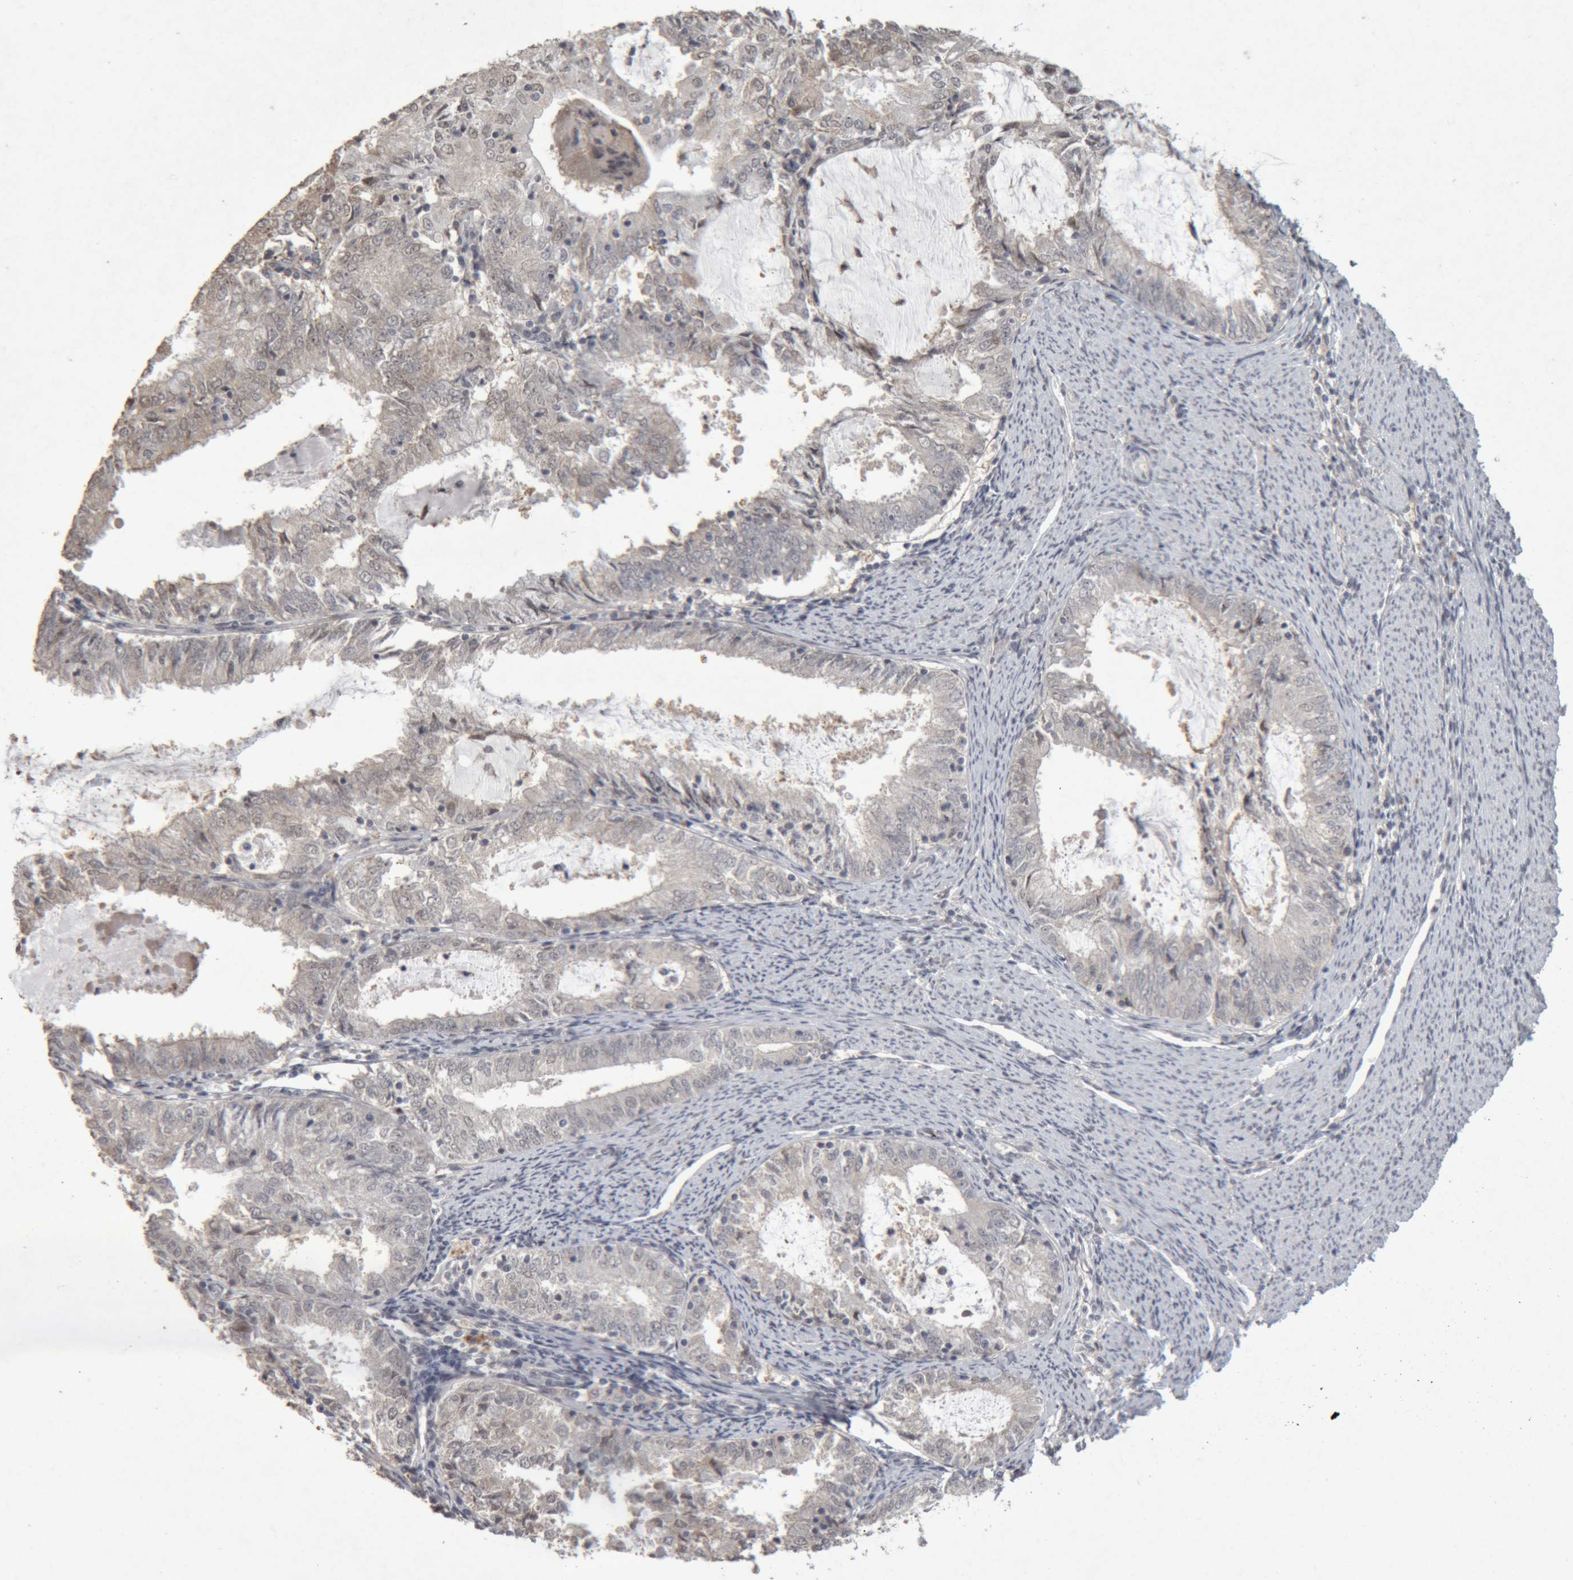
{"staining": {"intensity": "negative", "quantity": "none", "location": "none"}, "tissue": "endometrial cancer", "cell_type": "Tumor cells", "image_type": "cancer", "snomed": [{"axis": "morphology", "description": "Adenocarcinoma, NOS"}, {"axis": "topography", "description": "Endometrium"}], "caption": "Photomicrograph shows no protein expression in tumor cells of adenocarcinoma (endometrial) tissue.", "gene": "MEP1A", "patient": {"sex": "female", "age": 57}}